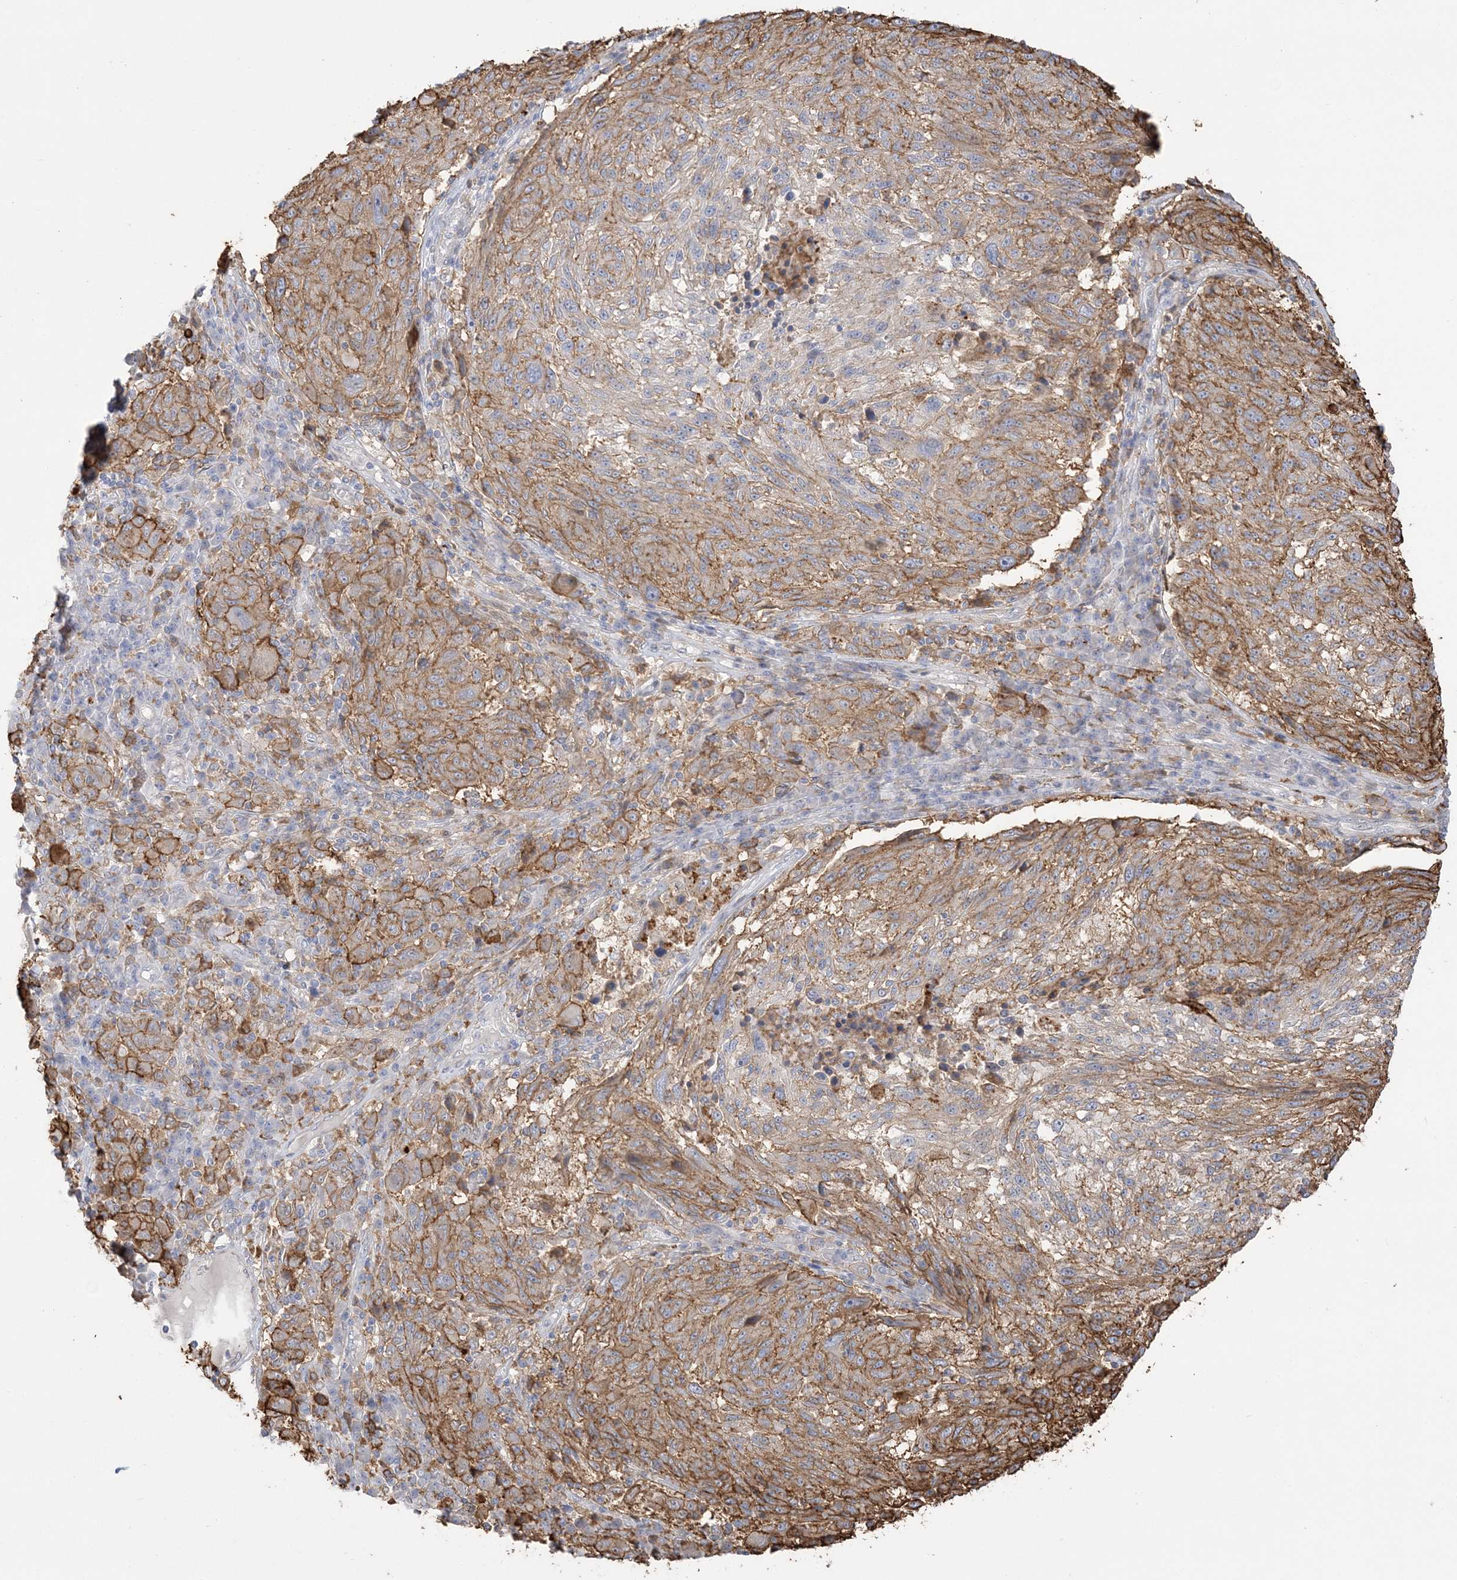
{"staining": {"intensity": "moderate", "quantity": ">75%", "location": "cytoplasmic/membranous"}, "tissue": "melanoma", "cell_type": "Tumor cells", "image_type": "cancer", "snomed": [{"axis": "morphology", "description": "Malignant melanoma, NOS"}, {"axis": "topography", "description": "Skin"}], "caption": "DAB (3,3'-diaminobenzidine) immunohistochemical staining of melanoma shows moderate cytoplasmic/membranous protein expression in approximately >75% of tumor cells. The protein of interest is stained brown, and the nuclei are stained in blue (DAB IHC with brightfield microscopy, high magnification).", "gene": "HAAO", "patient": {"sex": "male", "age": 53}}